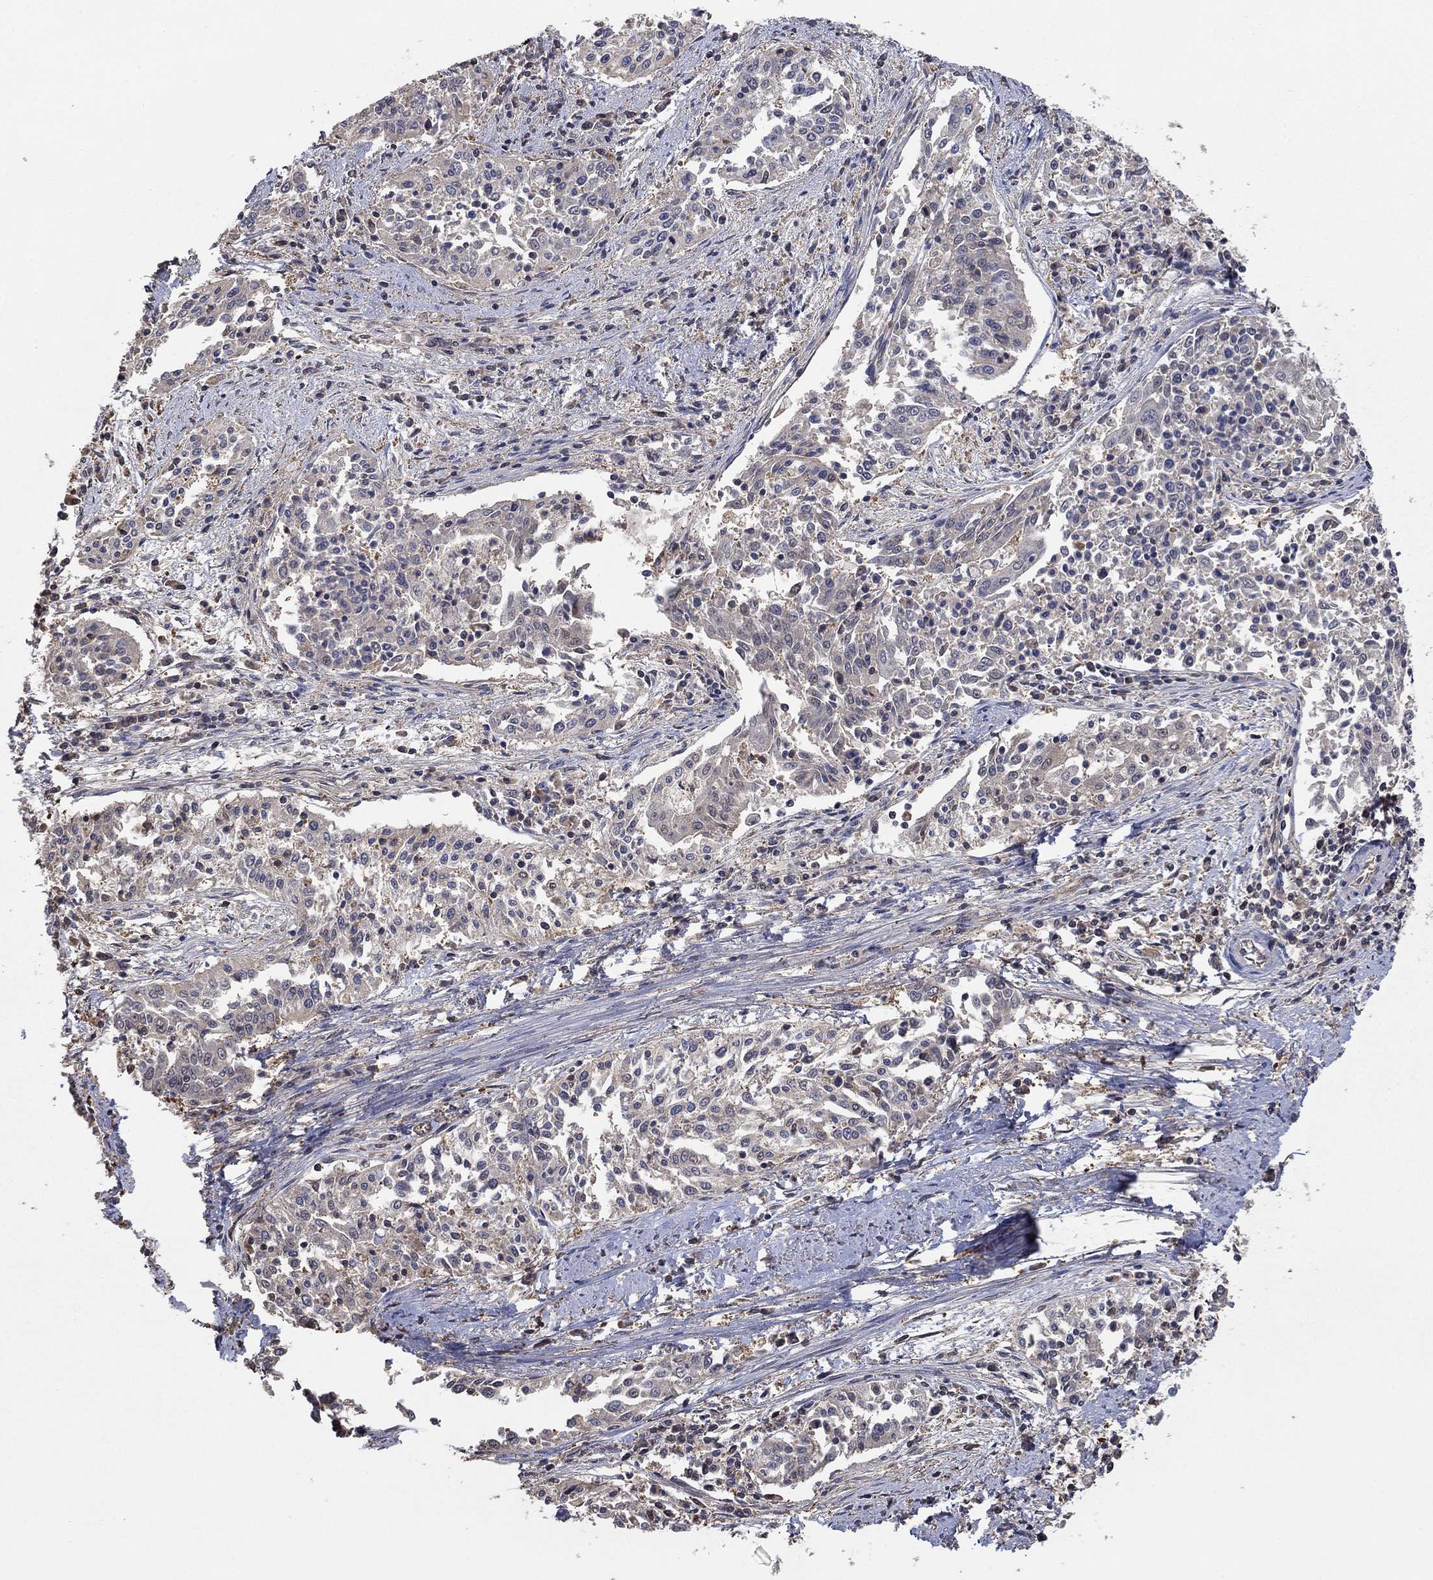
{"staining": {"intensity": "negative", "quantity": "none", "location": "none"}, "tissue": "cervical cancer", "cell_type": "Tumor cells", "image_type": "cancer", "snomed": [{"axis": "morphology", "description": "Squamous cell carcinoma, NOS"}, {"axis": "topography", "description": "Cervix"}], "caption": "Cervical squamous cell carcinoma was stained to show a protein in brown. There is no significant positivity in tumor cells.", "gene": "RNF114", "patient": {"sex": "female", "age": 41}}